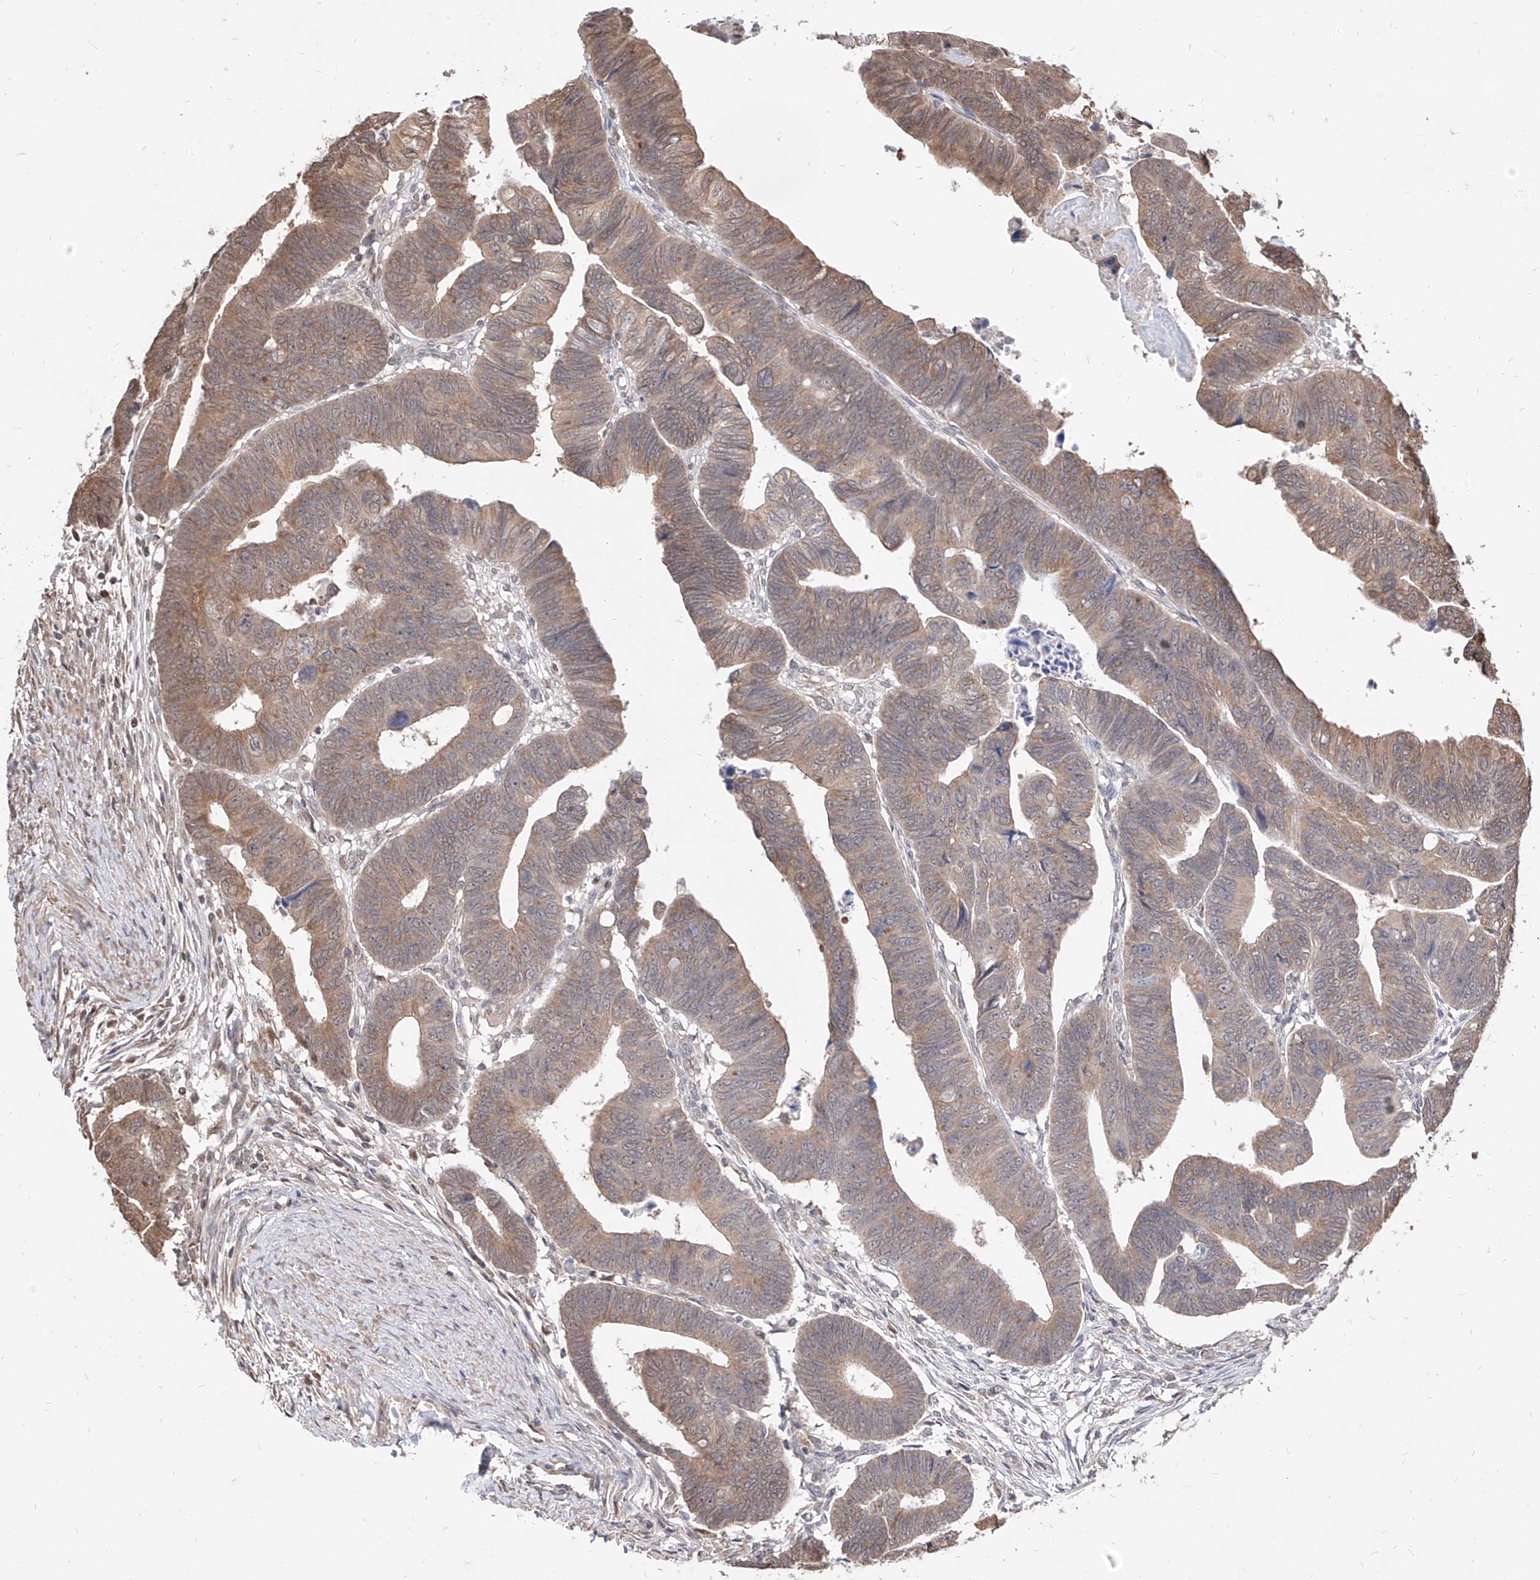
{"staining": {"intensity": "moderate", "quantity": "25%-75%", "location": "cytoplasmic/membranous"}, "tissue": "colorectal cancer", "cell_type": "Tumor cells", "image_type": "cancer", "snomed": [{"axis": "morphology", "description": "Adenocarcinoma, NOS"}, {"axis": "topography", "description": "Rectum"}], "caption": "Protein staining of colorectal cancer (adenocarcinoma) tissue exhibits moderate cytoplasmic/membranous positivity in approximately 25%-75% of tumor cells.", "gene": "C8orf82", "patient": {"sex": "female", "age": 65}}